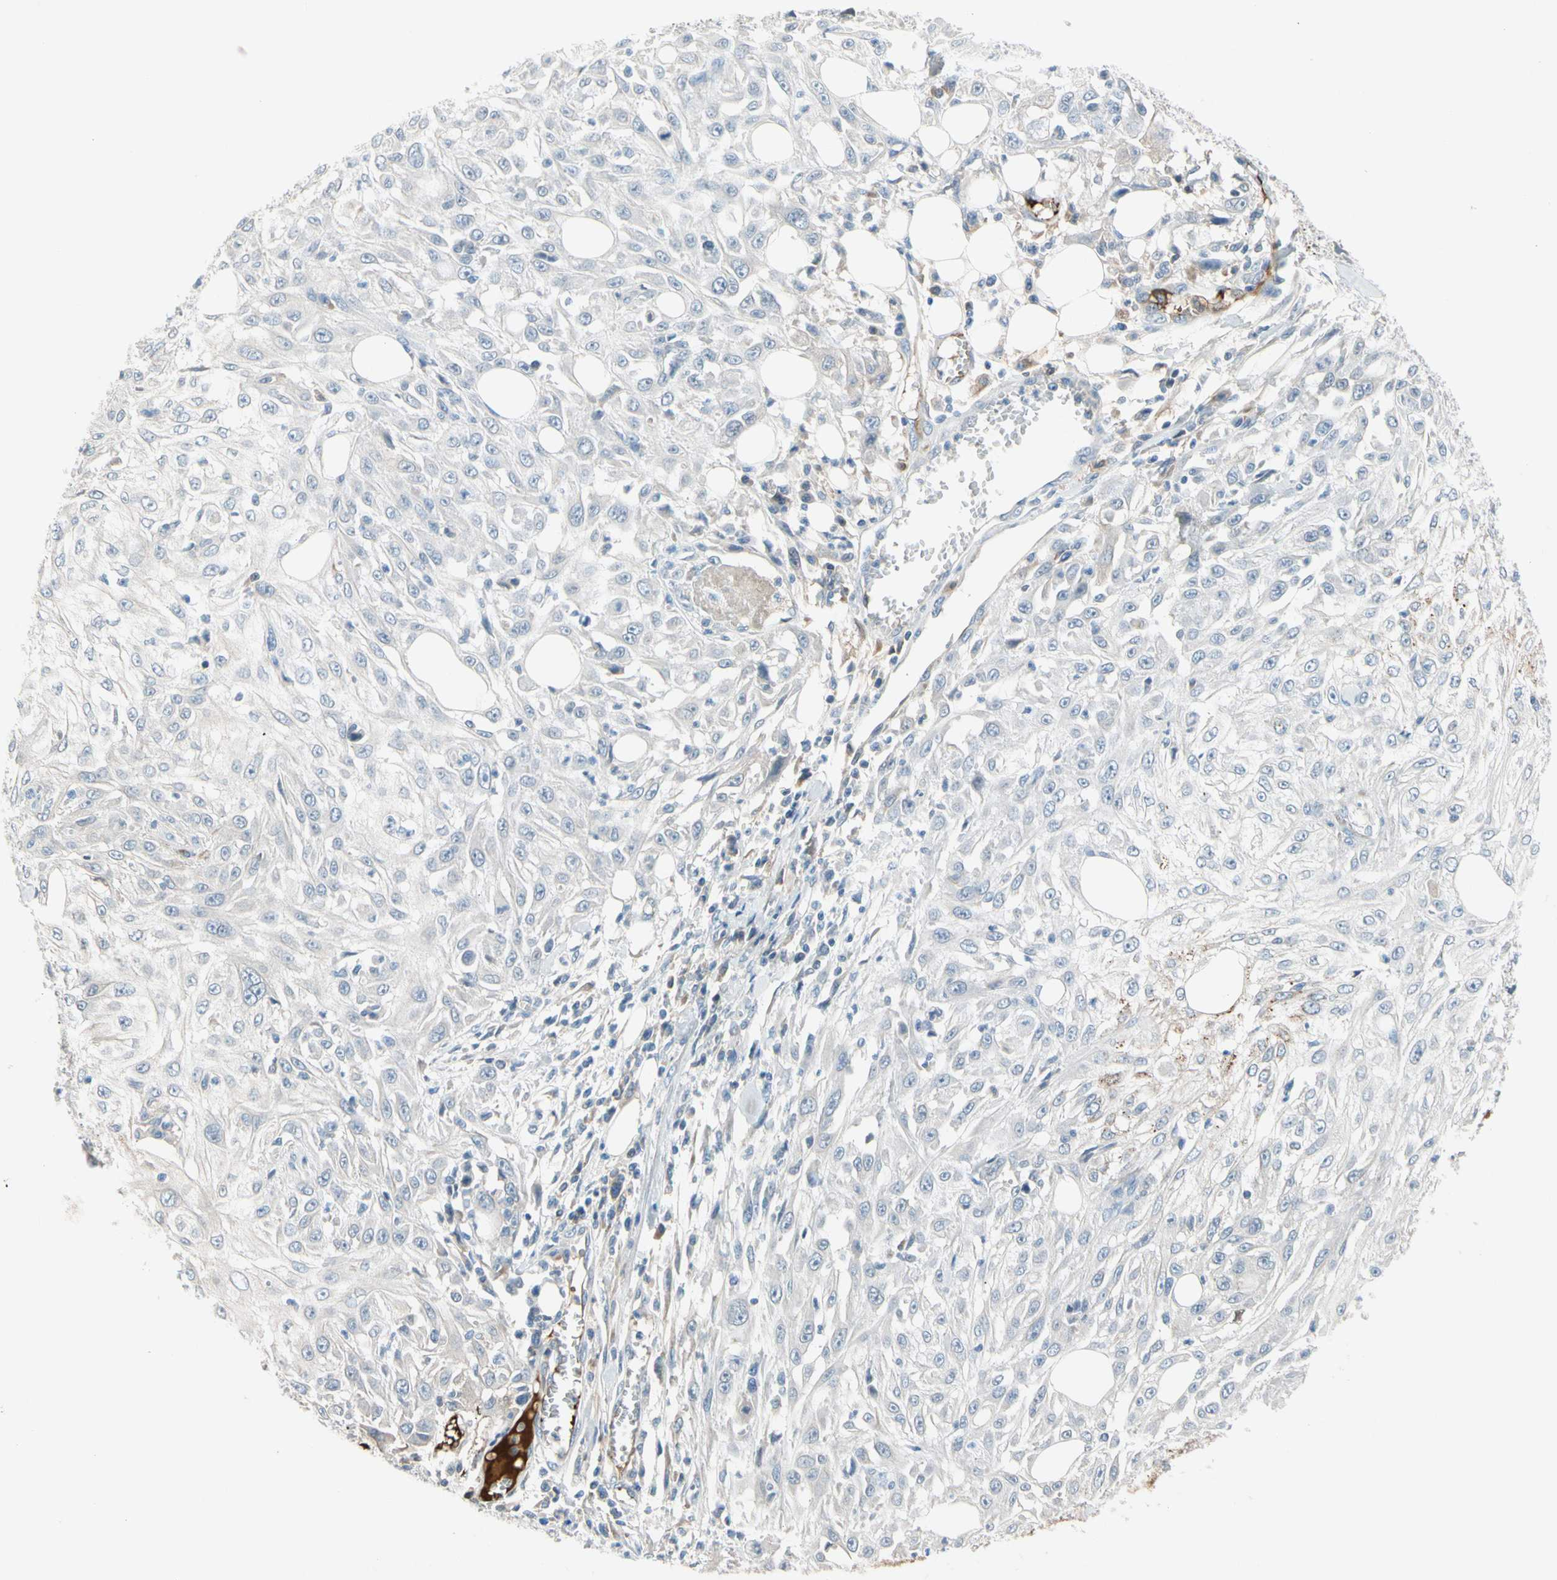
{"staining": {"intensity": "negative", "quantity": "none", "location": "none"}, "tissue": "skin cancer", "cell_type": "Tumor cells", "image_type": "cancer", "snomed": [{"axis": "morphology", "description": "Squamous cell carcinoma, NOS"}, {"axis": "topography", "description": "Skin"}], "caption": "Immunohistochemistry (IHC) of skin cancer (squamous cell carcinoma) displays no expression in tumor cells.", "gene": "CNDP1", "patient": {"sex": "male", "age": 75}}